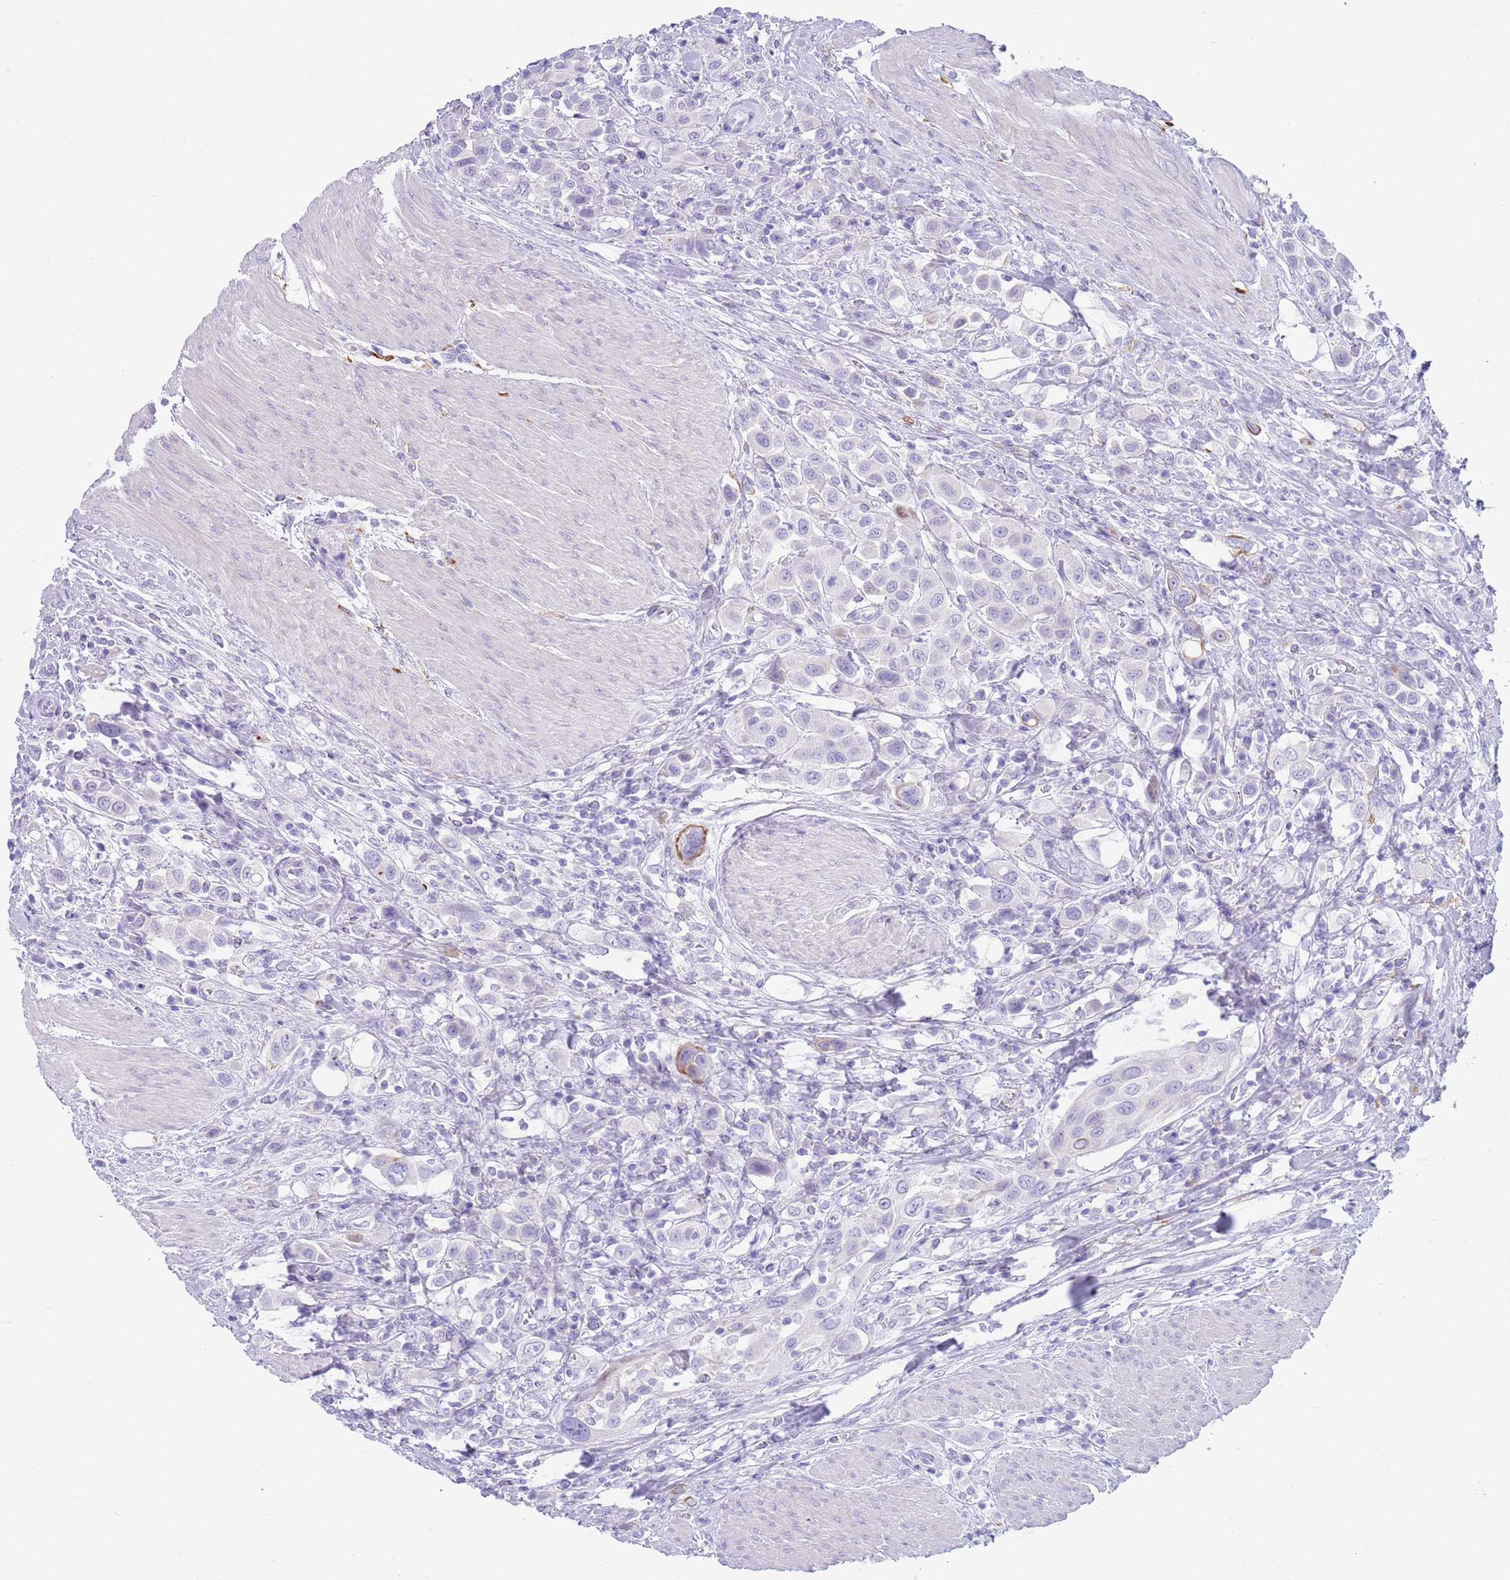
{"staining": {"intensity": "negative", "quantity": "none", "location": "none"}, "tissue": "urothelial cancer", "cell_type": "Tumor cells", "image_type": "cancer", "snomed": [{"axis": "morphology", "description": "Urothelial carcinoma, High grade"}, {"axis": "topography", "description": "Urinary bladder"}], "caption": "Immunohistochemistry histopathology image of neoplastic tissue: urothelial cancer stained with DAB shows no significant protein expression in tumor cells.", "gene": "CPXM2", "patient": {"sex": "male", "age": 50}}